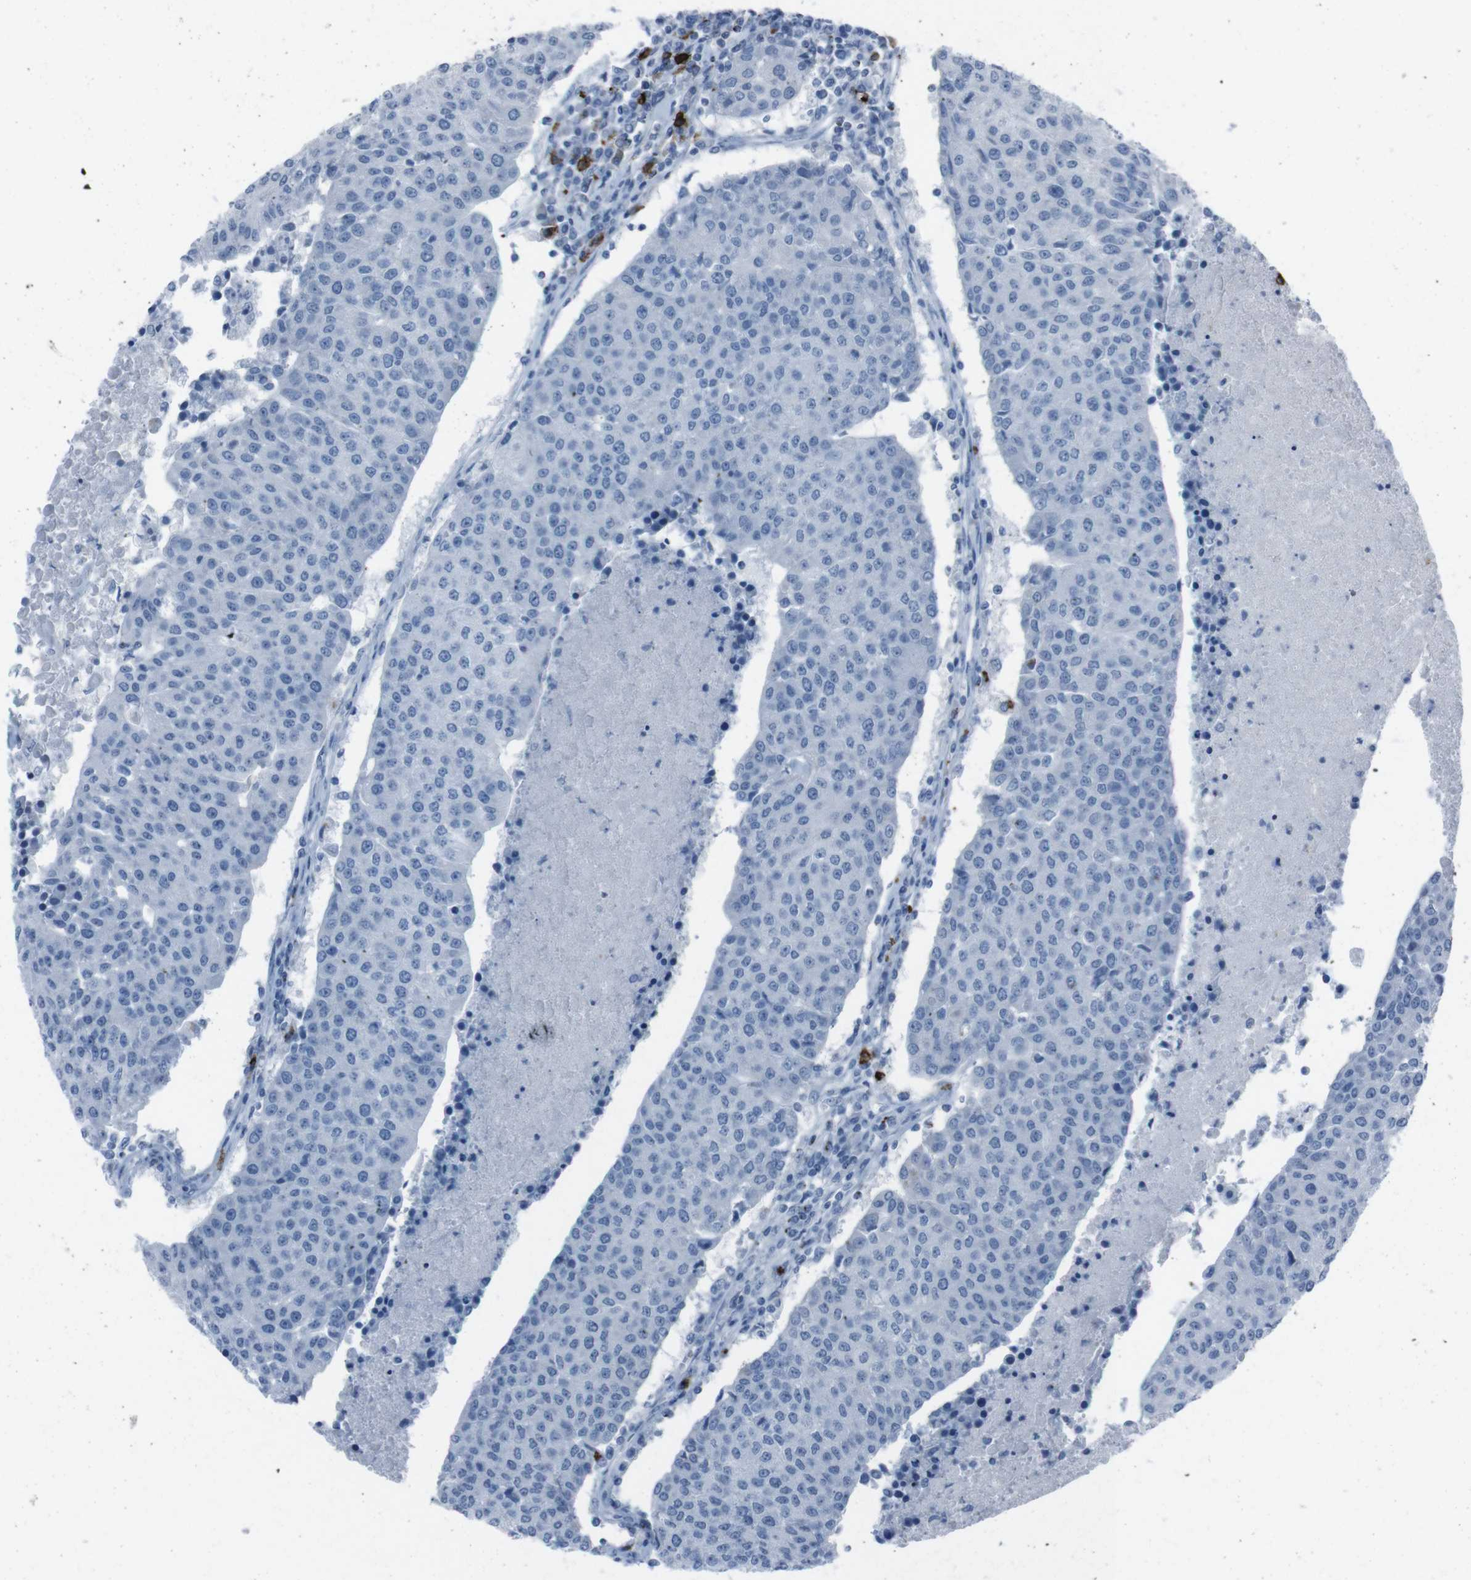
{"staining": {"intensity": "negative", "quantity": "none", "location": "none"}, "tissue": "urothelial cancer", "cell_type": "Tumor cells", "image_type": "cancer", "snomed": [{"axis": "morphology", "description": "Urothelial carcinoma, High grade"}, {"axis": "topography", "description": "Urinary bladder"}], "caption": "DAB immunohistochemical staining of high-grade urothelial carcinoma reveals no significant expression in tumor cells.", "gene": "ST6GAL1", "patient": {"sex": "female", "age": 85}}